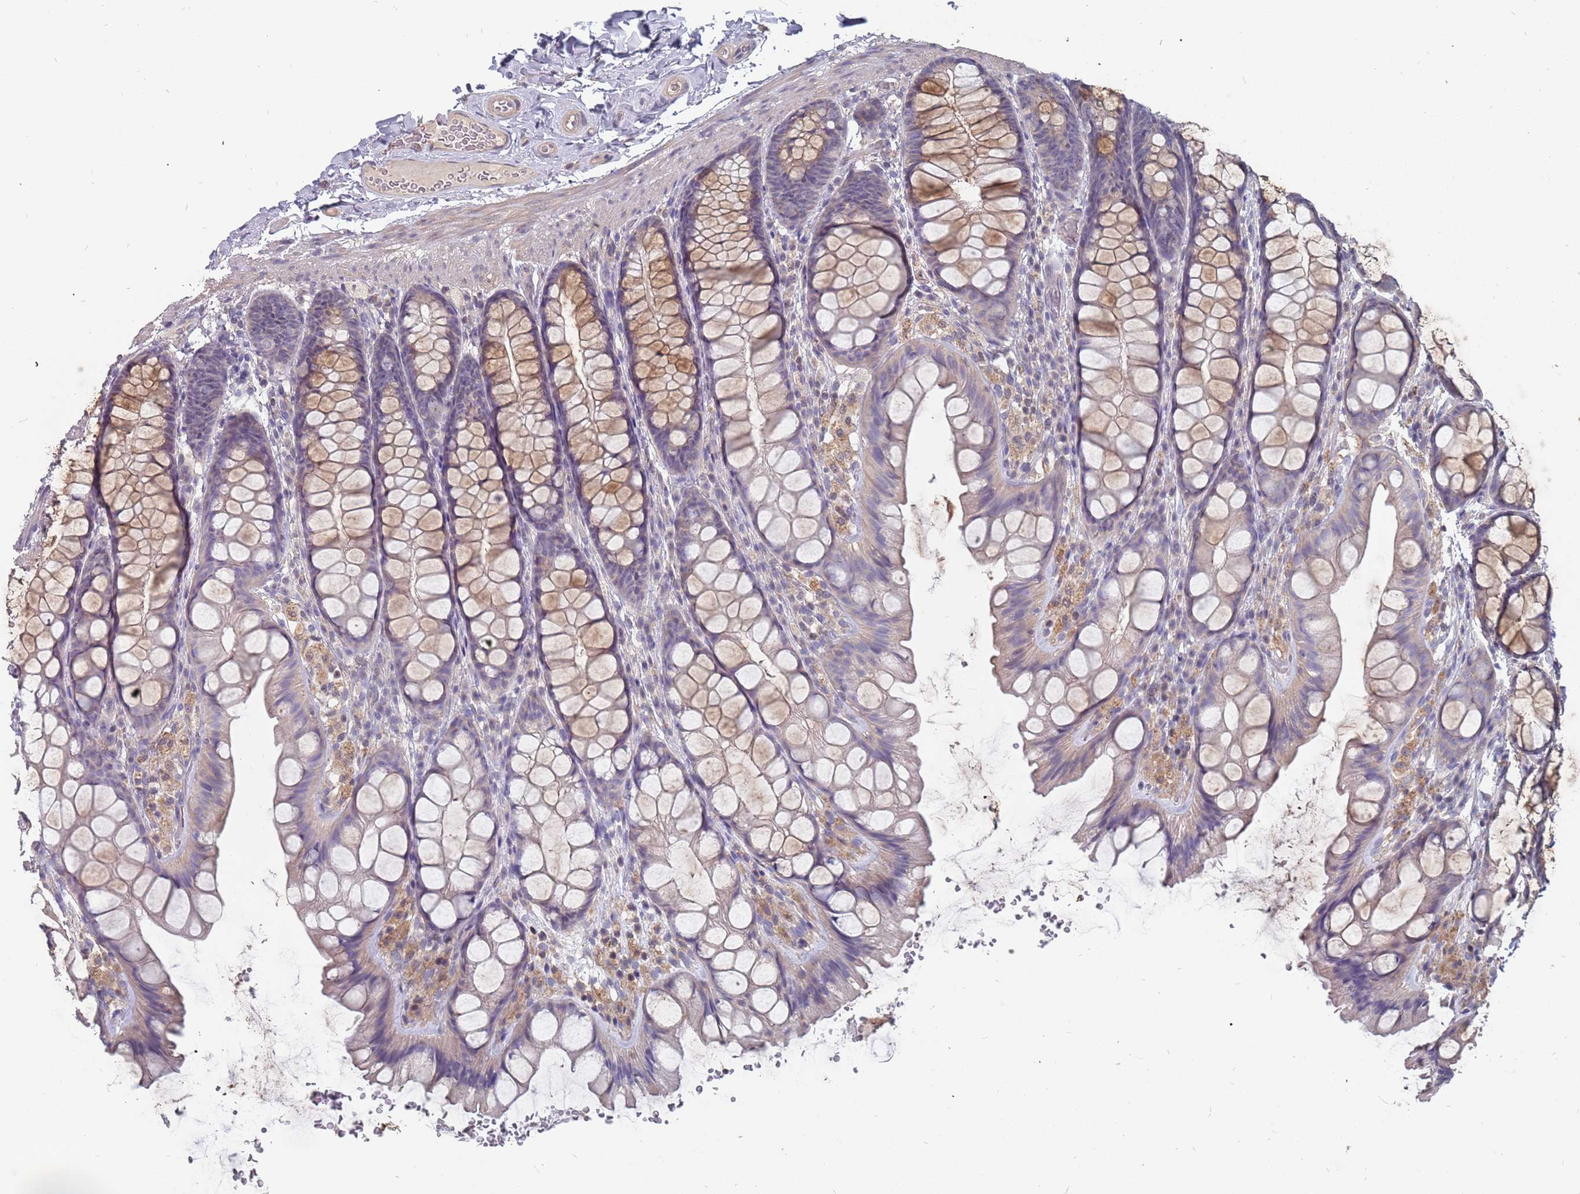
{"staining": {"intensity": "negative", "quantity": "none", "location": "none"}, "tissue": "colon", "cell_type": "Endothelial cells", "image_type": "normal", "snomed": [{"axis": "morphology", "description": "Normal tissue, NOS"}, {"axis": "topography", "description": "Colon"}], "caption": "Human colon stained for a protein using immunohistochemistry (IHC) exhibits no positivity in endothelial cells.", "gene": "TCEANC2", "patient": {"sex": "male", "age": 47}}